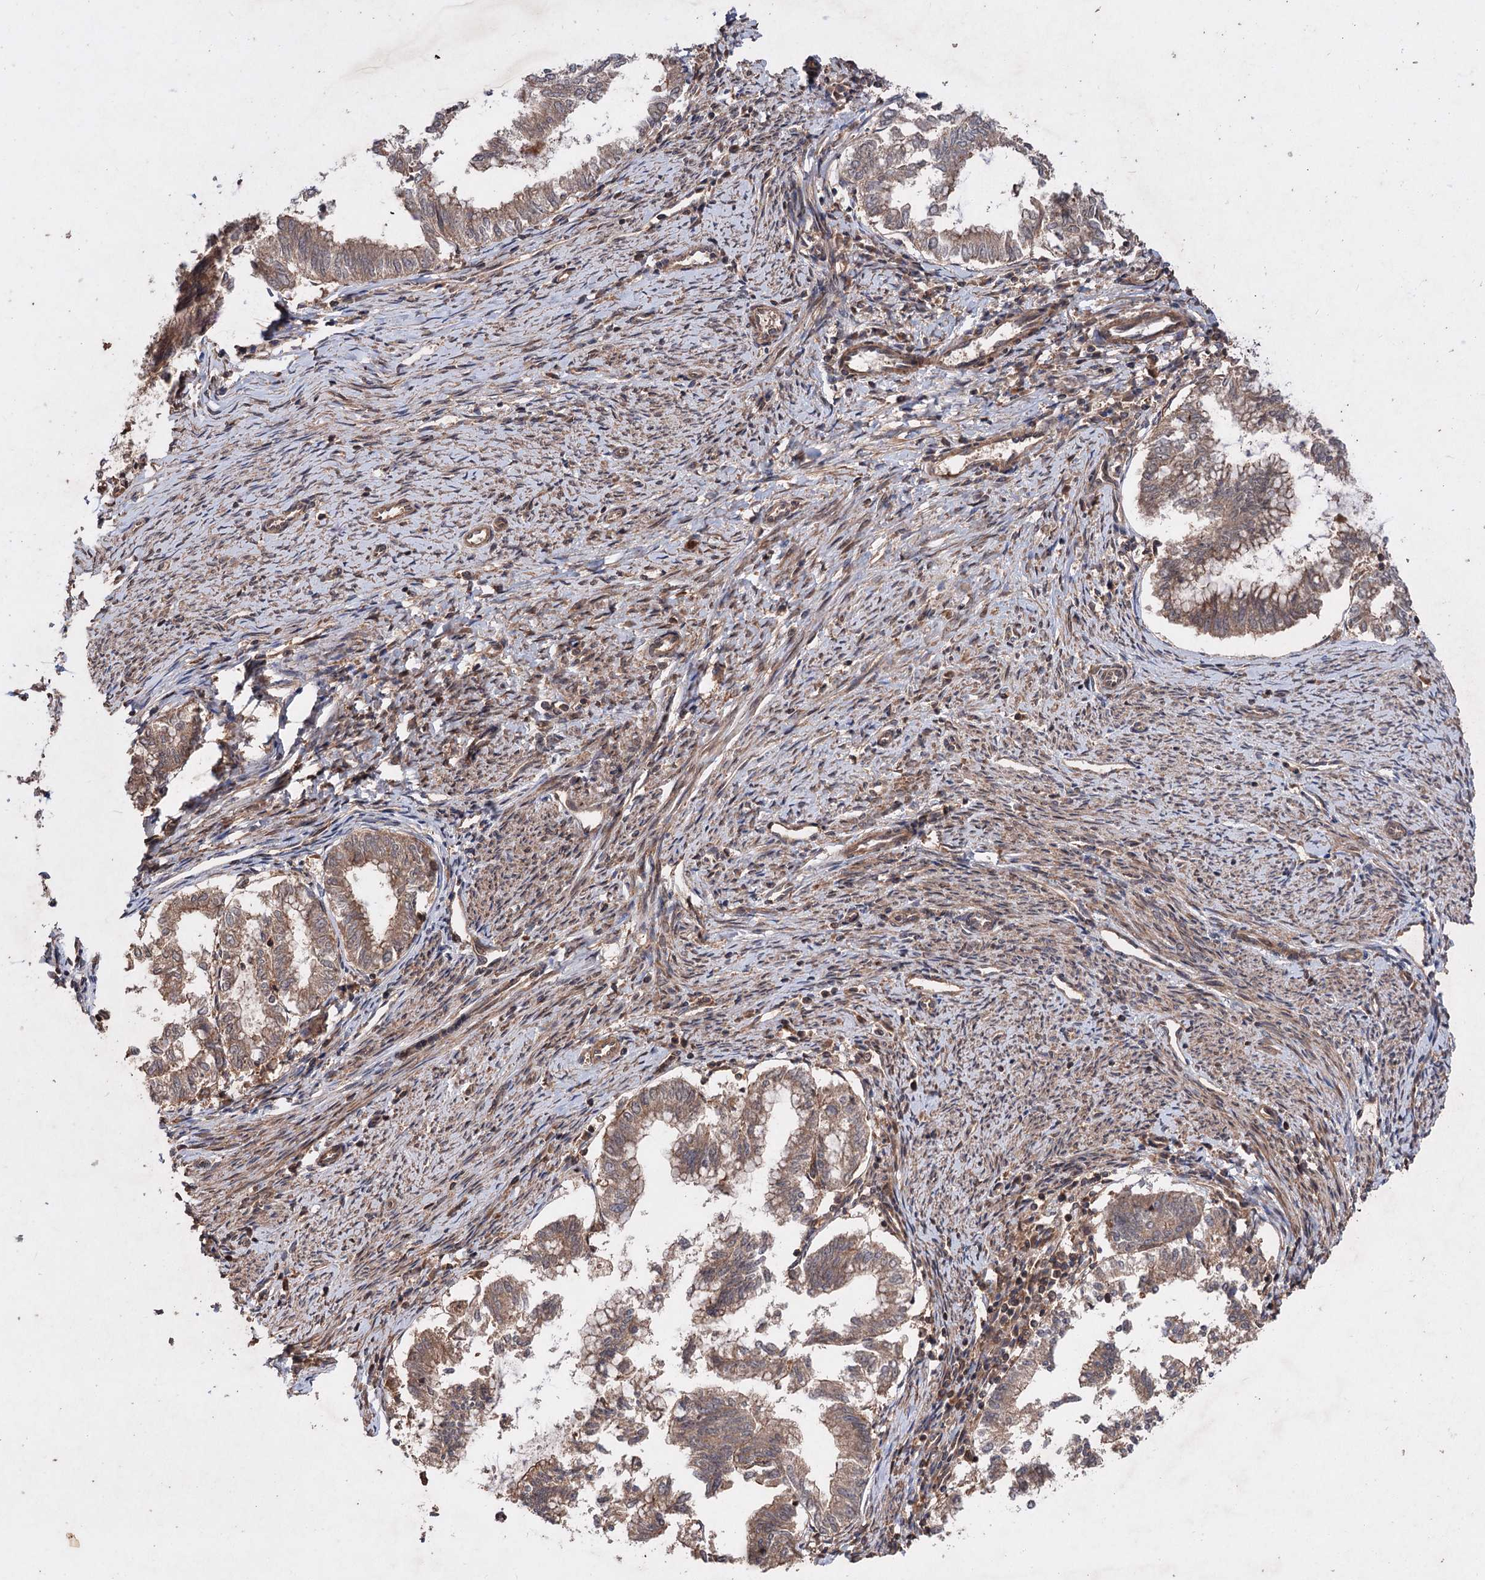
{"staining": {"intensity": "moderate", "quantity": ">75%", "location": "cytoplasmic/membranous"}, "tissue": "endometrial cancer", "cell_type": "Tumor cells", "image_type": "cancer", "snomed": [{"axis": "morphology", "description": "Adenocarcinoma, NOS"}, {"axis": "topography", "description": "Endometrium"}], "caption": "An image showing moderate cytoplasmic/membranous staining in approximately >75% of tumor cells in endometrial adenocarcinoma, as visualized by brown immunohistochemical staining.", "gene": "ADK", "patient": {"sex": "female", "age": 79}}